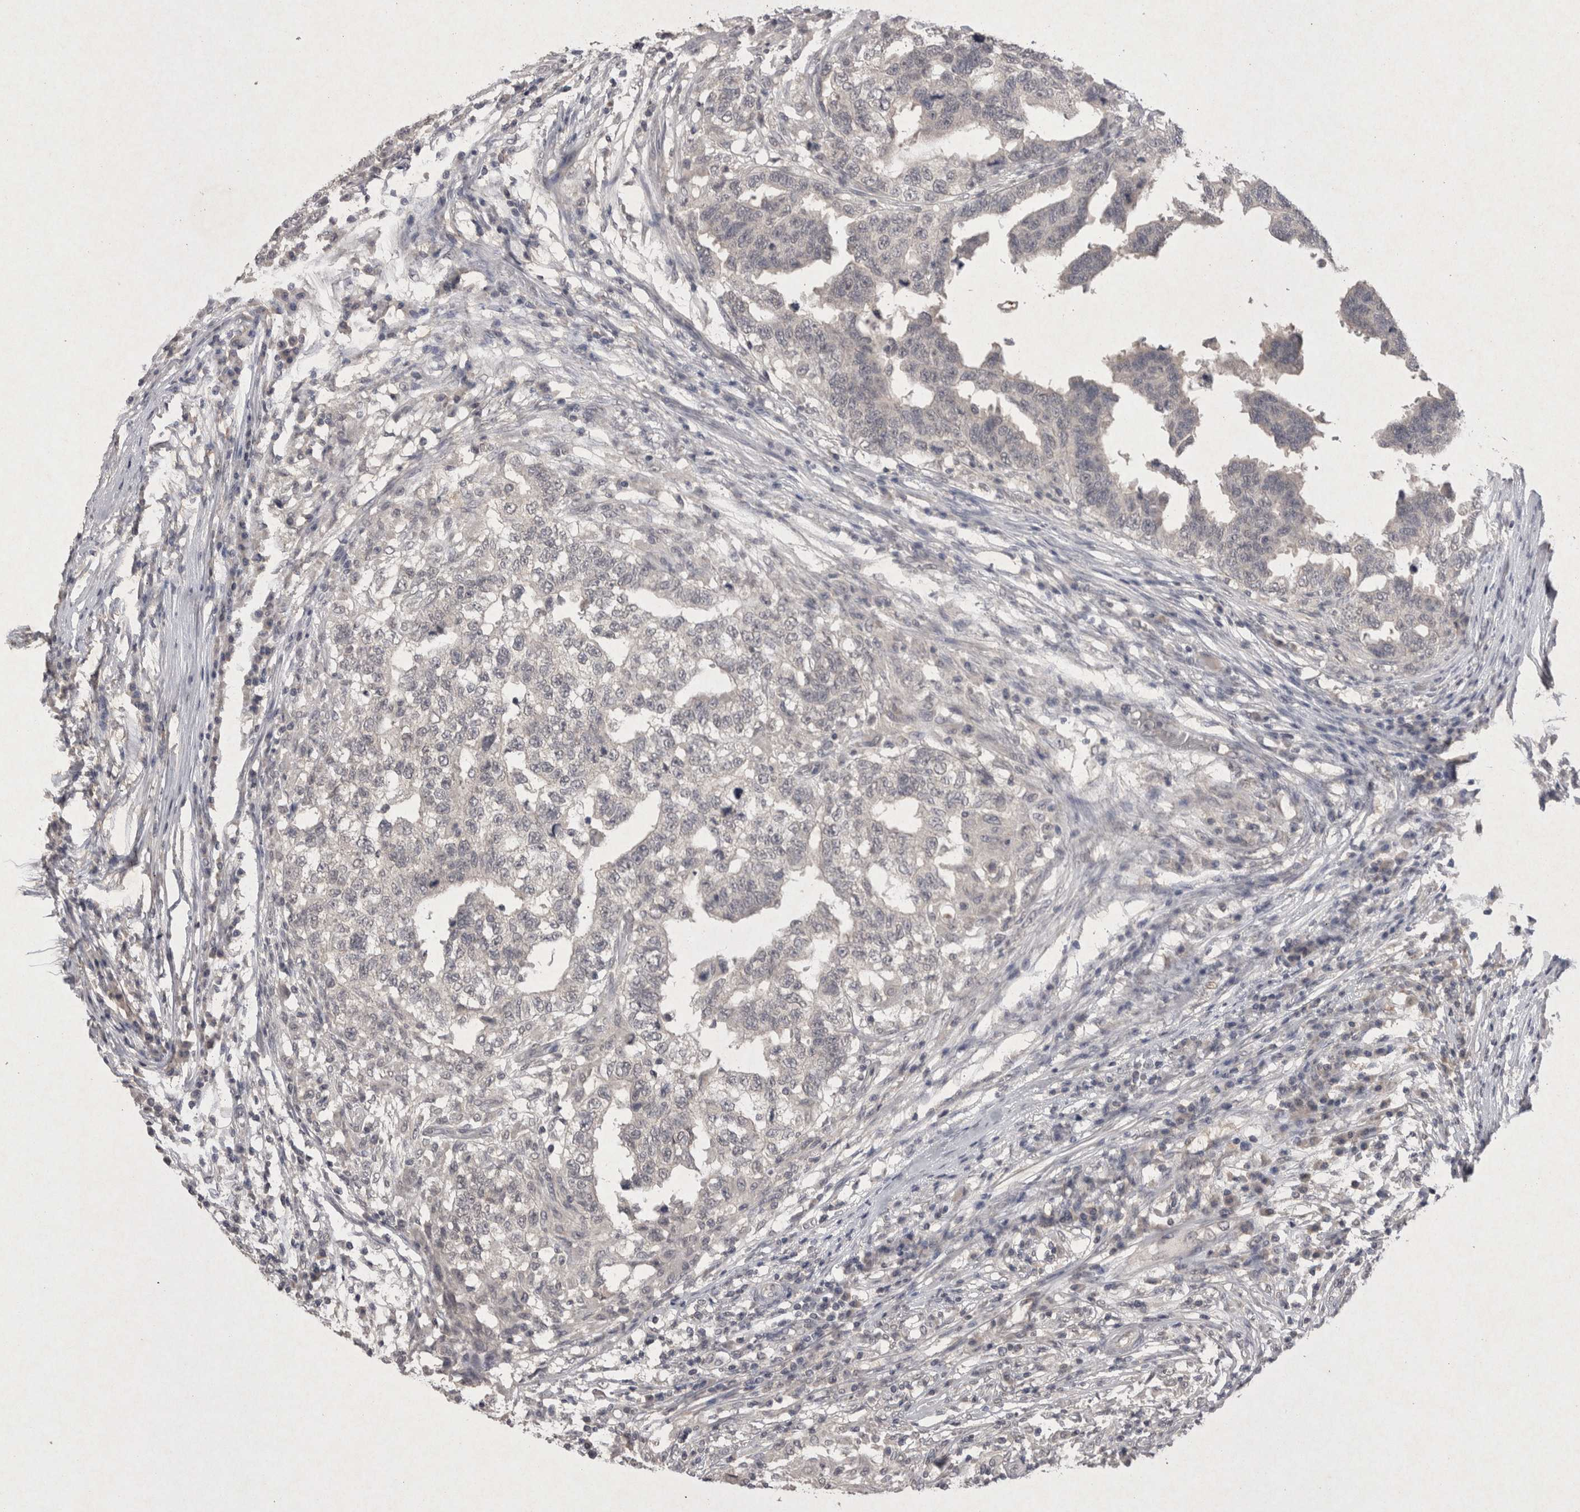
{"staining": {"intensity": "negative", "quantity": "none", "location": "none"}, "tissue": "testis cancer", "cell_type": "Tumor cells", "image_type": "cancer", "snomed": [{"axis": "morphology", "description": "Carcinoma, Embryonal, NOS"}, {"axis": "topography", "description": "Testis"}], "caption": "Human embryonal carcinoma (testis) stained for a protein using immunohistochemistry (IHC) exhibits no positivity in tumor cells.", "gene": "LYVE1", "patient": {"sex": "male", "age": 21}}